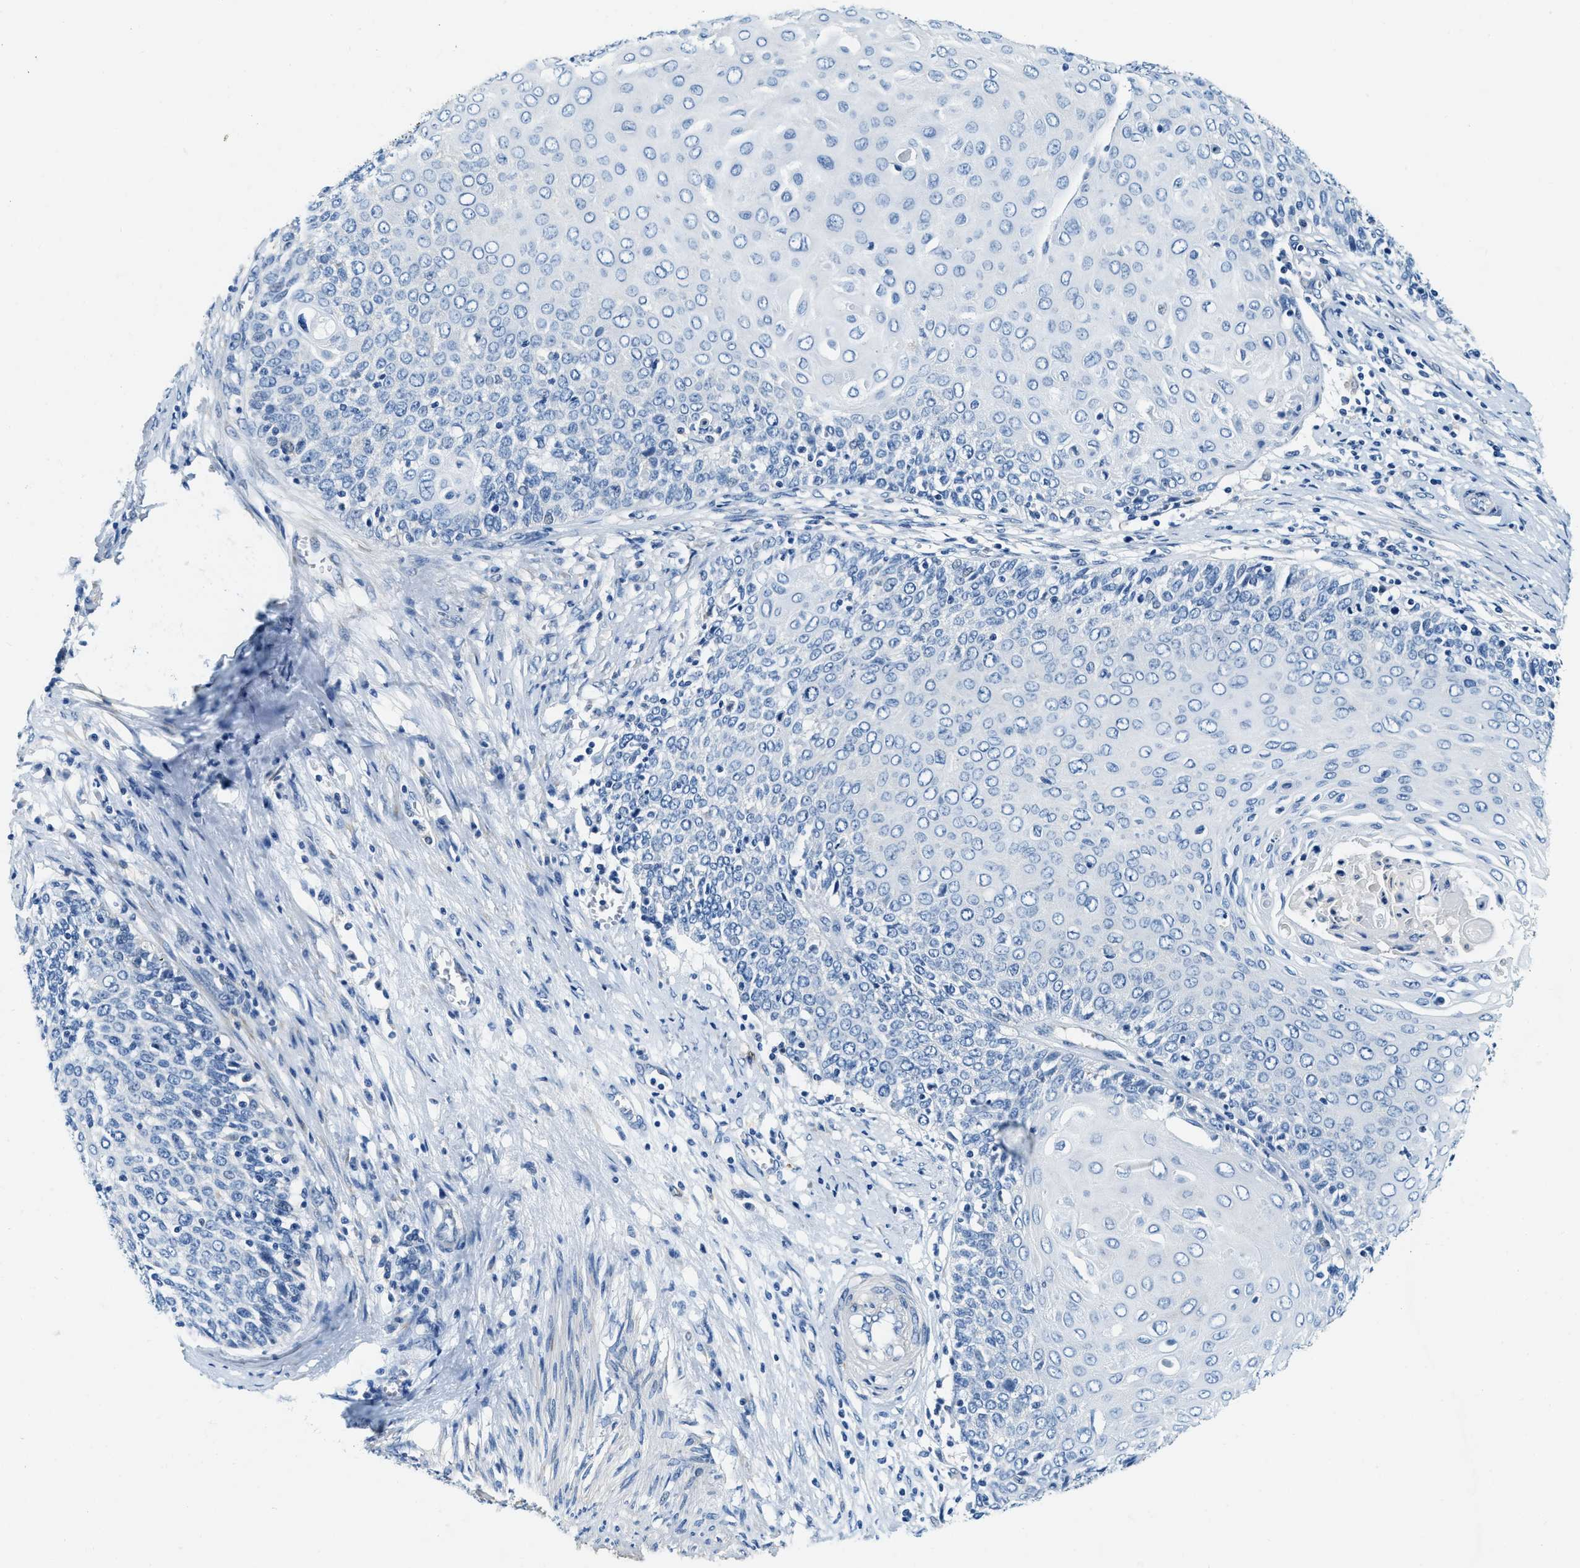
{"staining": {"intensity": "negative", "quantity": "none", "location": "none"}, "tissue": "cervical cancer", "cell_type": "Tumor cells", "image_type": "cancer", "snomed": [{"axis": "morphology", "description": "Squamous cell carcinoma, NOS"}, {"axis": "topography", "description": "Cervix"}], "caption": "A photomicrograph of human cervical cancer is negative for staining in tumor cells.", "gene": "EIF2AK2", "patient": {"sex": "female", "age": 39}}